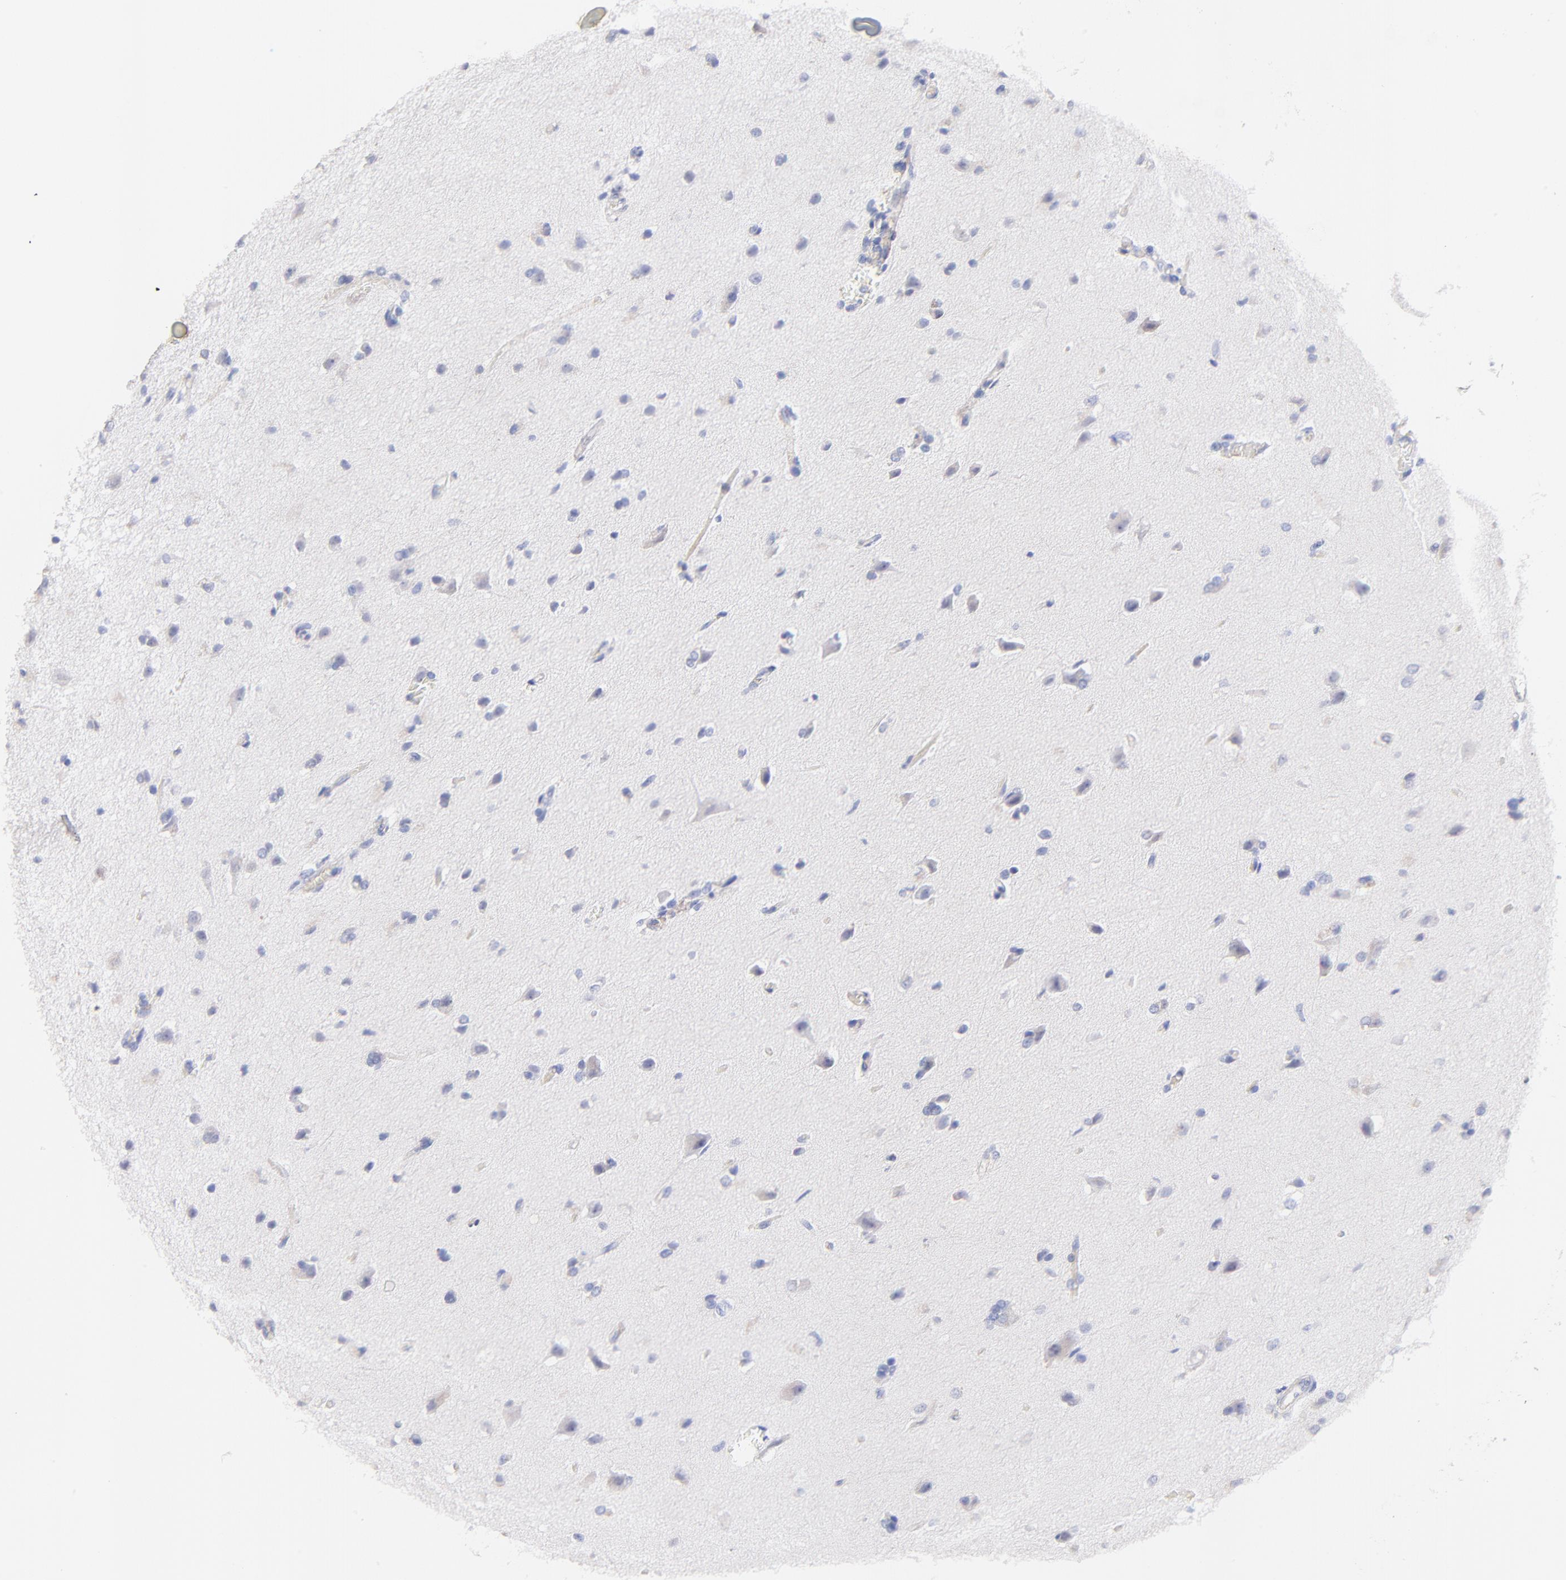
{"staining": {"intensity": "negative", "quantity": "none", "location": "none"}, "tissue": "glioma", "cell_type": "Tumor cells", "image_type": "cancer", "snomed": [{"axis": "morphology", "description": "Glioma, malignant, High grade"}, {"axis": "topography", "description": "Brain"}], "caption": "A high-resolution micrograph shows IHC staining of high-grade glioma (malignant), which demonstrates no significant expression in tumor cells.", "gene": "ACTRT1", "patient": {"sex": "male", "age": 68}}